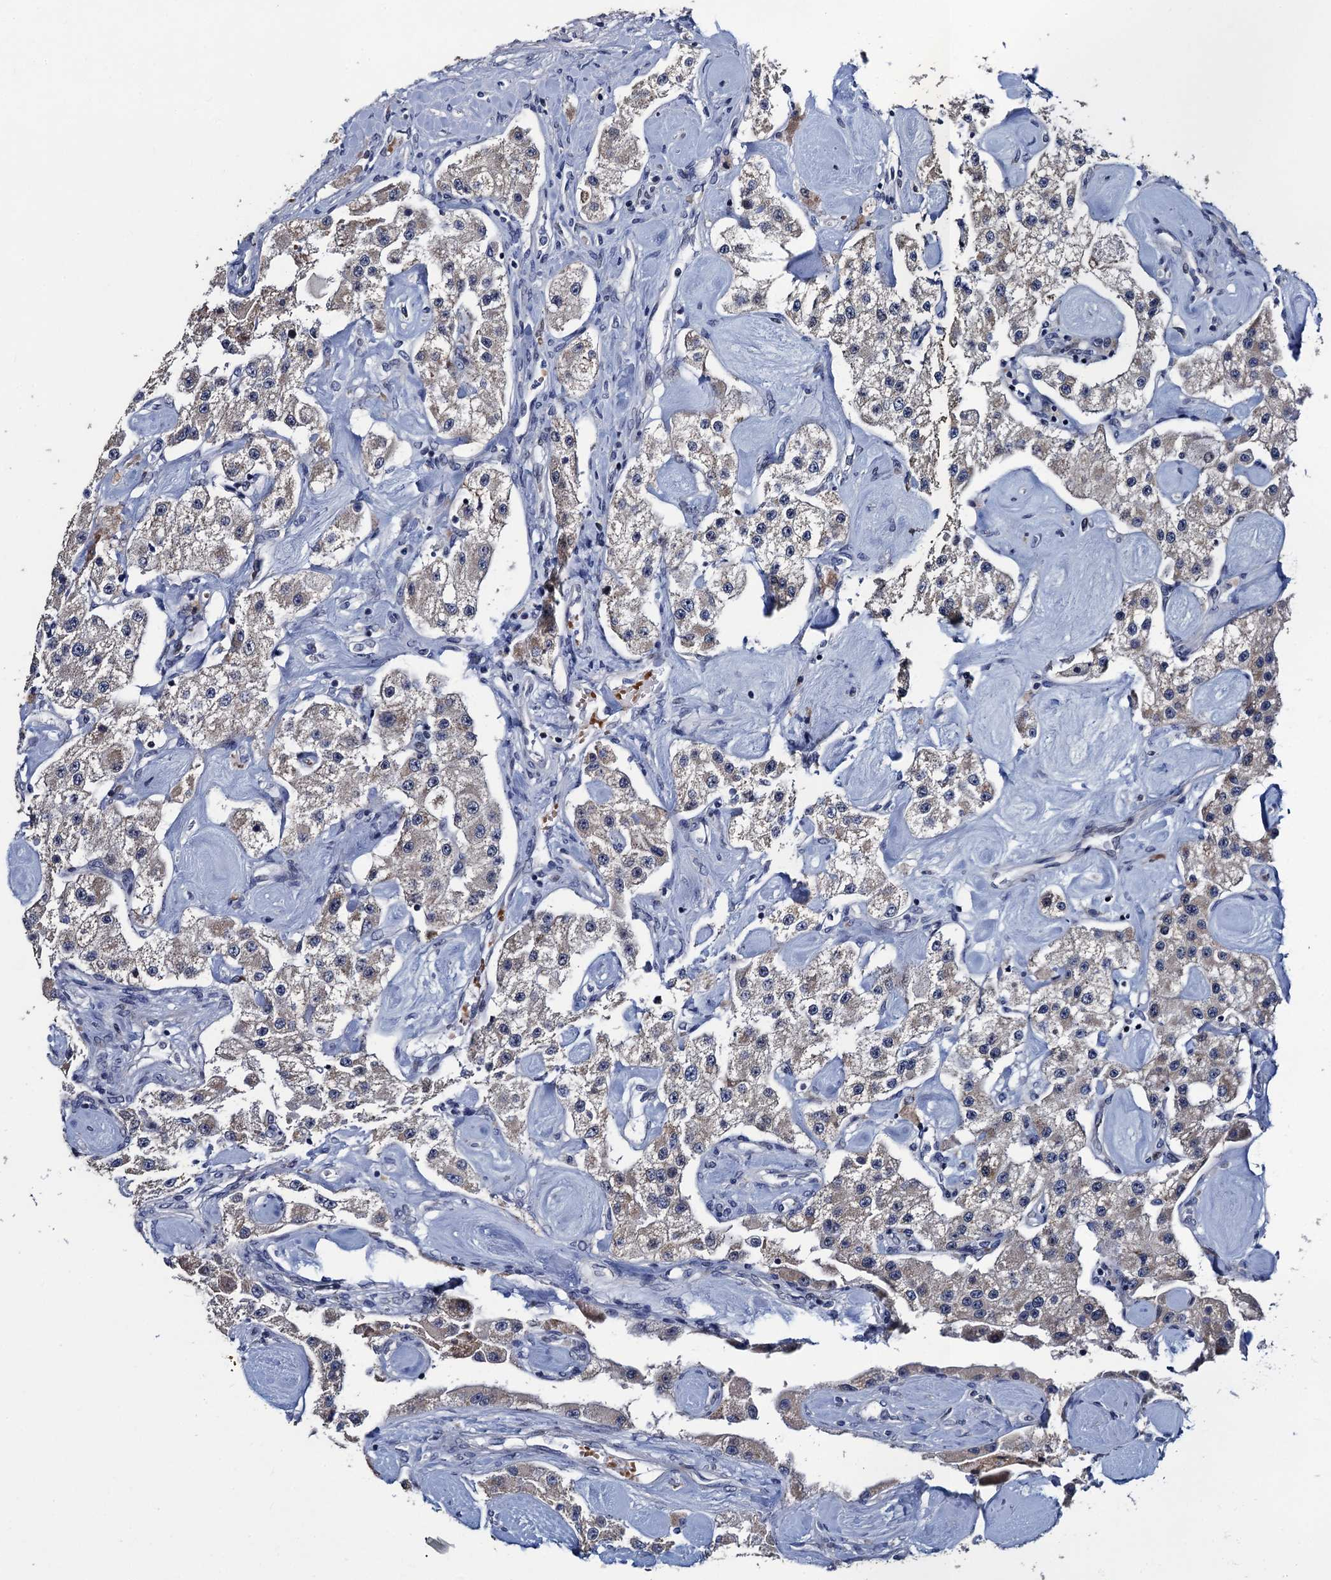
{"staining": {"intensity": "weak", "quantity": "<25%", "location": "cytoplasmic/membranous"}, "tissue": "carcinoid", "cell_type": "Tumor cells", "image_type": "cancer", "snomed": [{"axis": "morphology", "description": "Carcinoid, malignant, NOS"}, {"axis": "topography", "description": "Pancreas"}], "caption": "DAB (3,3'-diaminobenzidine) immunohistochemical staining of carcinoid exhibits no significant positivity in tumor cells.", "gene": "ATOSA", "patient": {"sex": "male", "age": 41}}